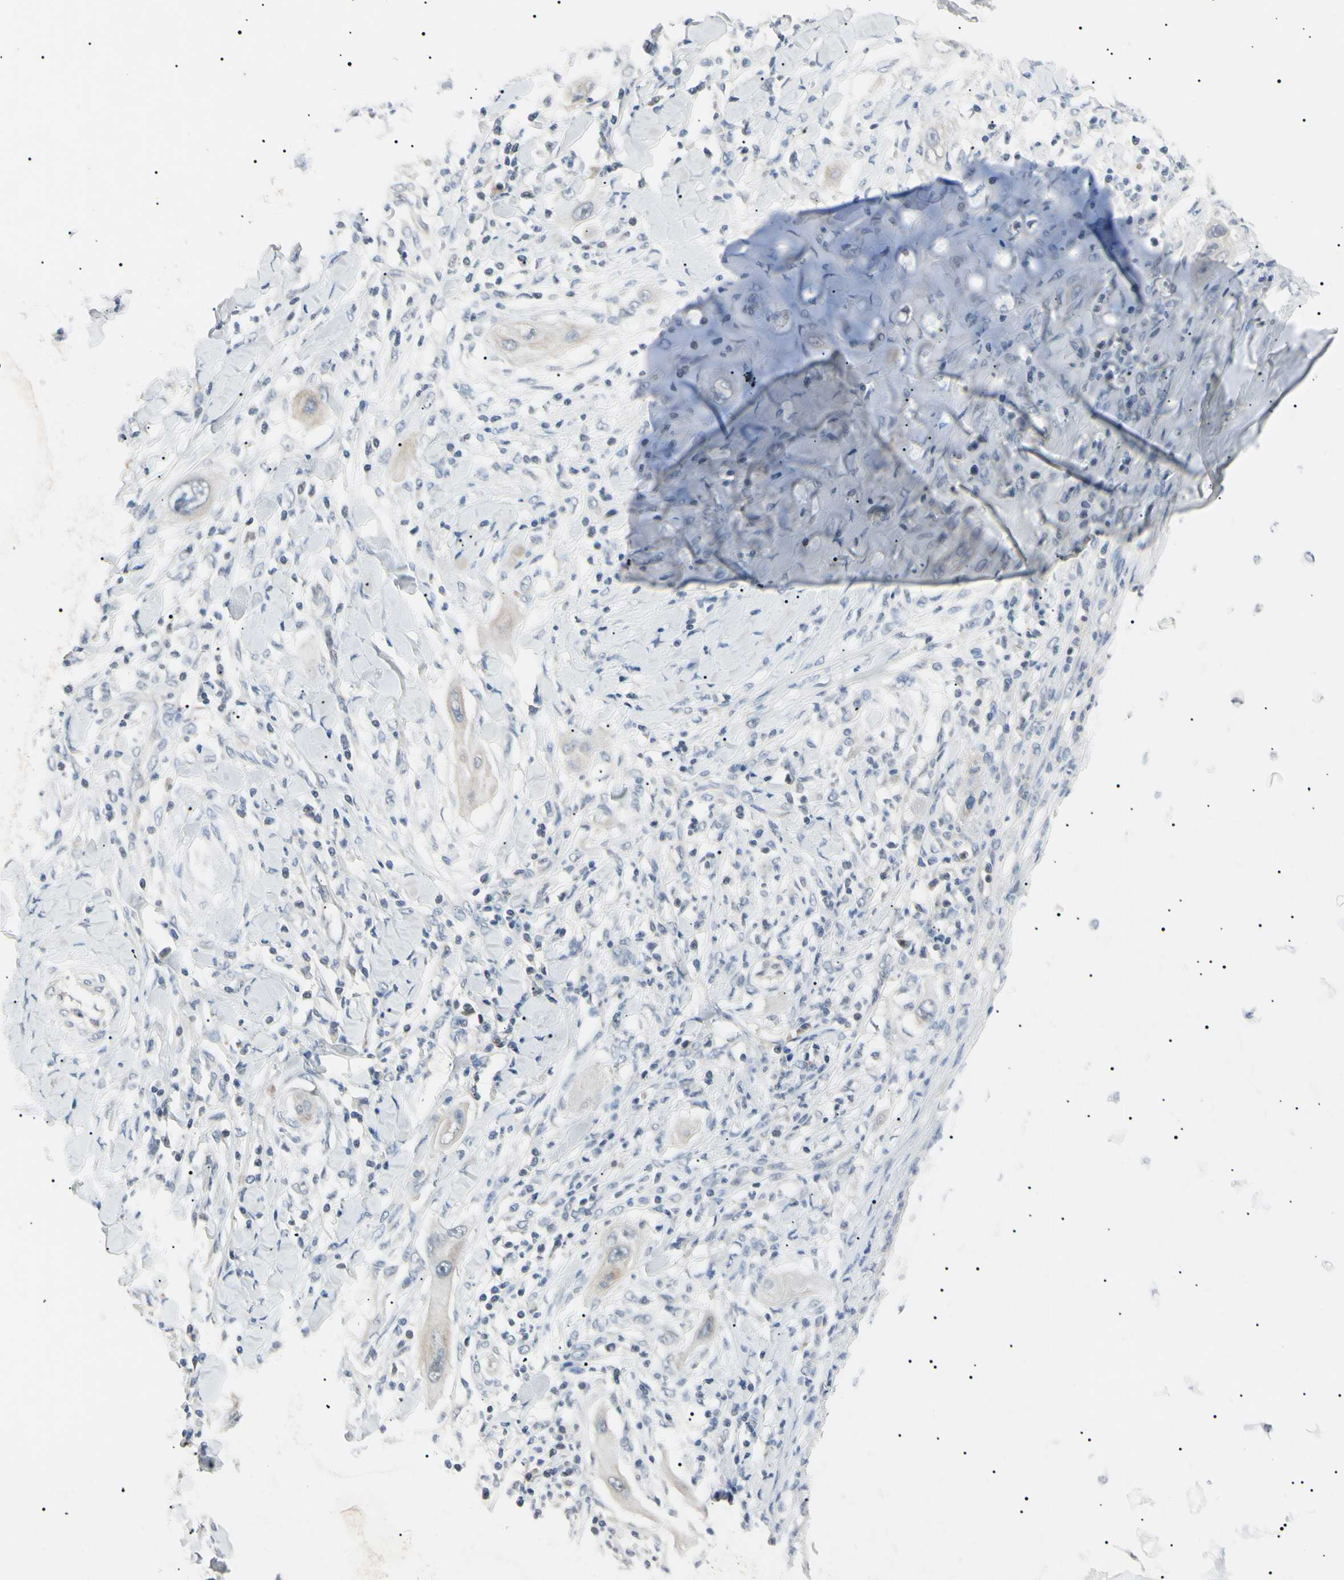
{"staining": {"intensity": "negative", "quantity": "none", "location": "none"}, "tissue": "lung cancer", "cell_type": "Tumor cells", "image_type": "cancer", "snomed": [{"axis": "morphology", "description": "Squamous cell carcinoma, NOS"}, {"axis": "topography", "description": "Lung"}], "caption": "IHC of human lung cancer reveals no positivity in tumor cells. Nuclei are stained in blue.", "gene": "CGB3", "patient": {"sex": "female", "age": 47}}